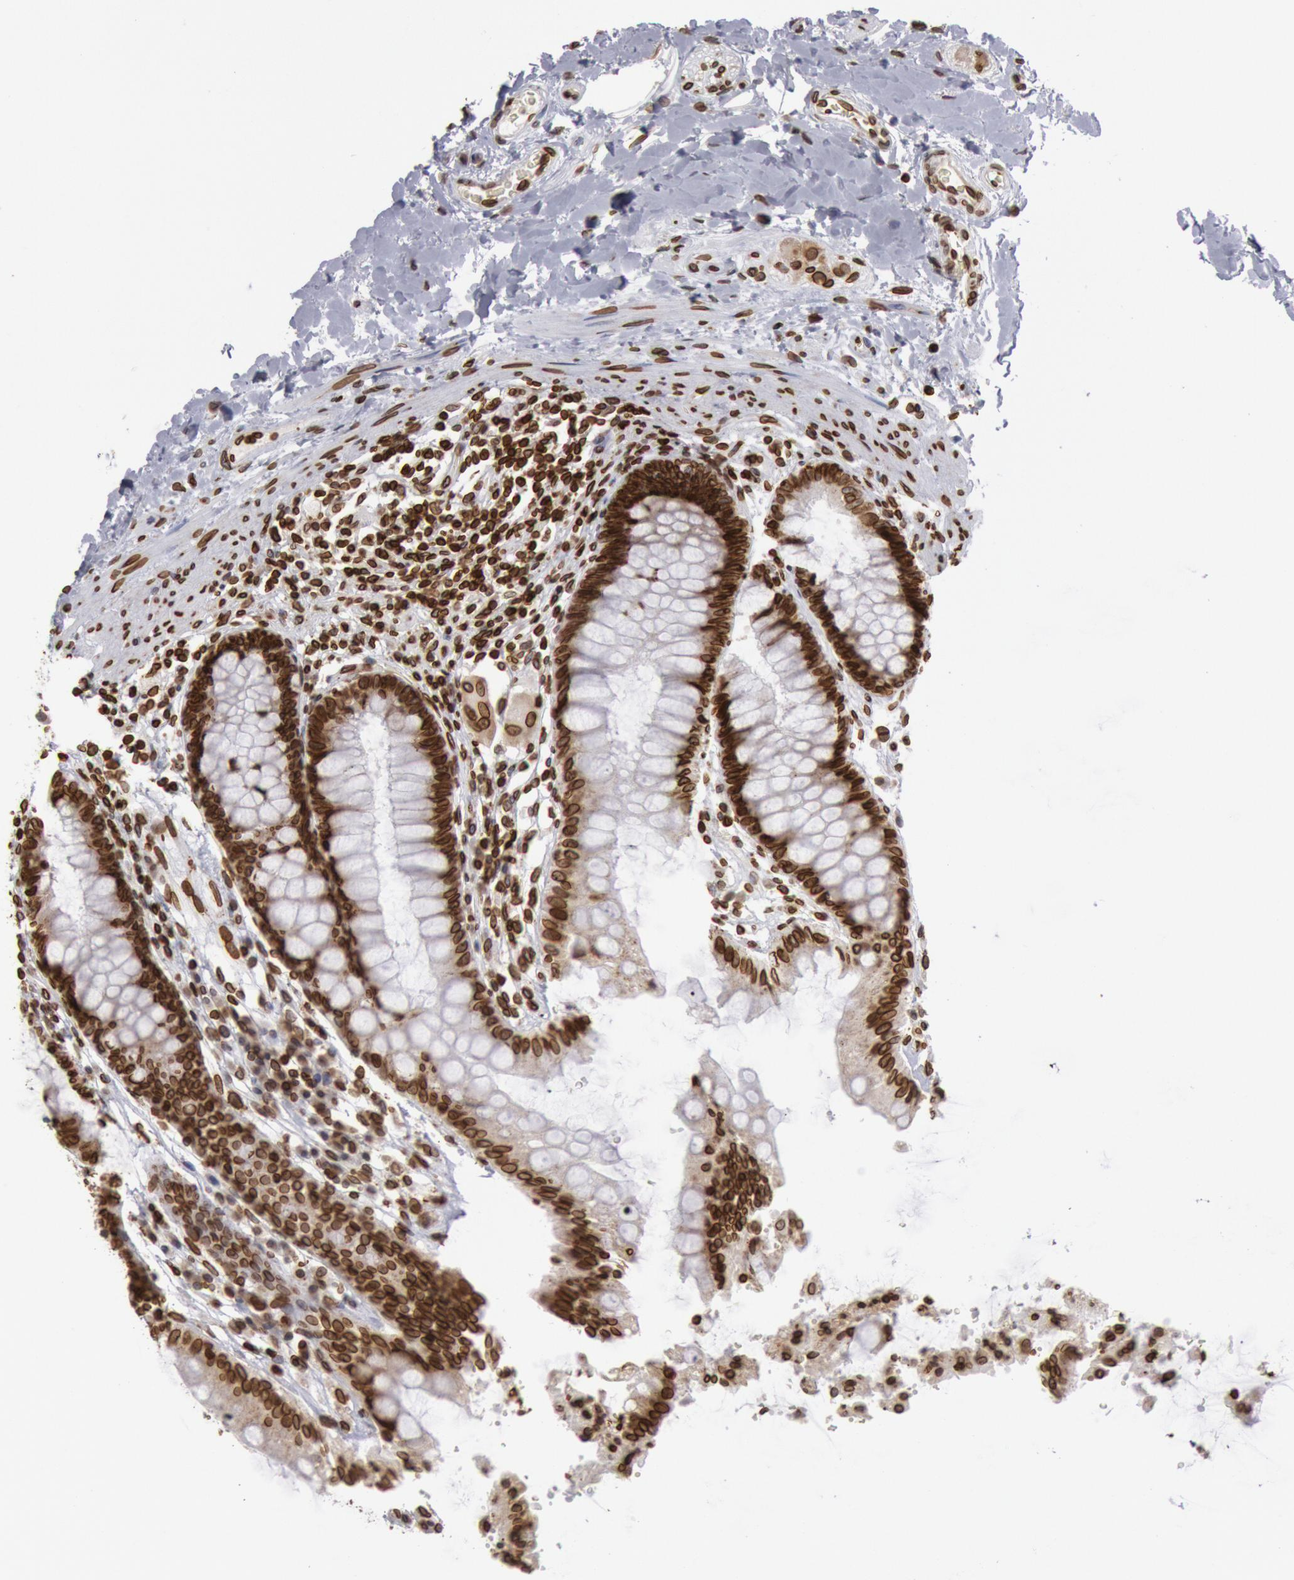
{"staining": {"intensity": "strong", "quantity": ">75%", "location": "nuclear"}, "tissue": "rectum", "cell_type": "Glandular cells", "image_type": "normal", "snomed": [{"axis": "morphology", "description": "Normal tissue, NOS"}, {"axis": "topography", "description": "Rectum"}], "caption": "Immunohistochemistry (IHC) image of normal rectum: rectum stained using IHC exhibits high levels of strong protein expression localized specifically in the nuclear of glandular cells, appearing as a nuclear brown color.", "gene": "SUN2", "patient": {"sex": "female", "age": 46}}